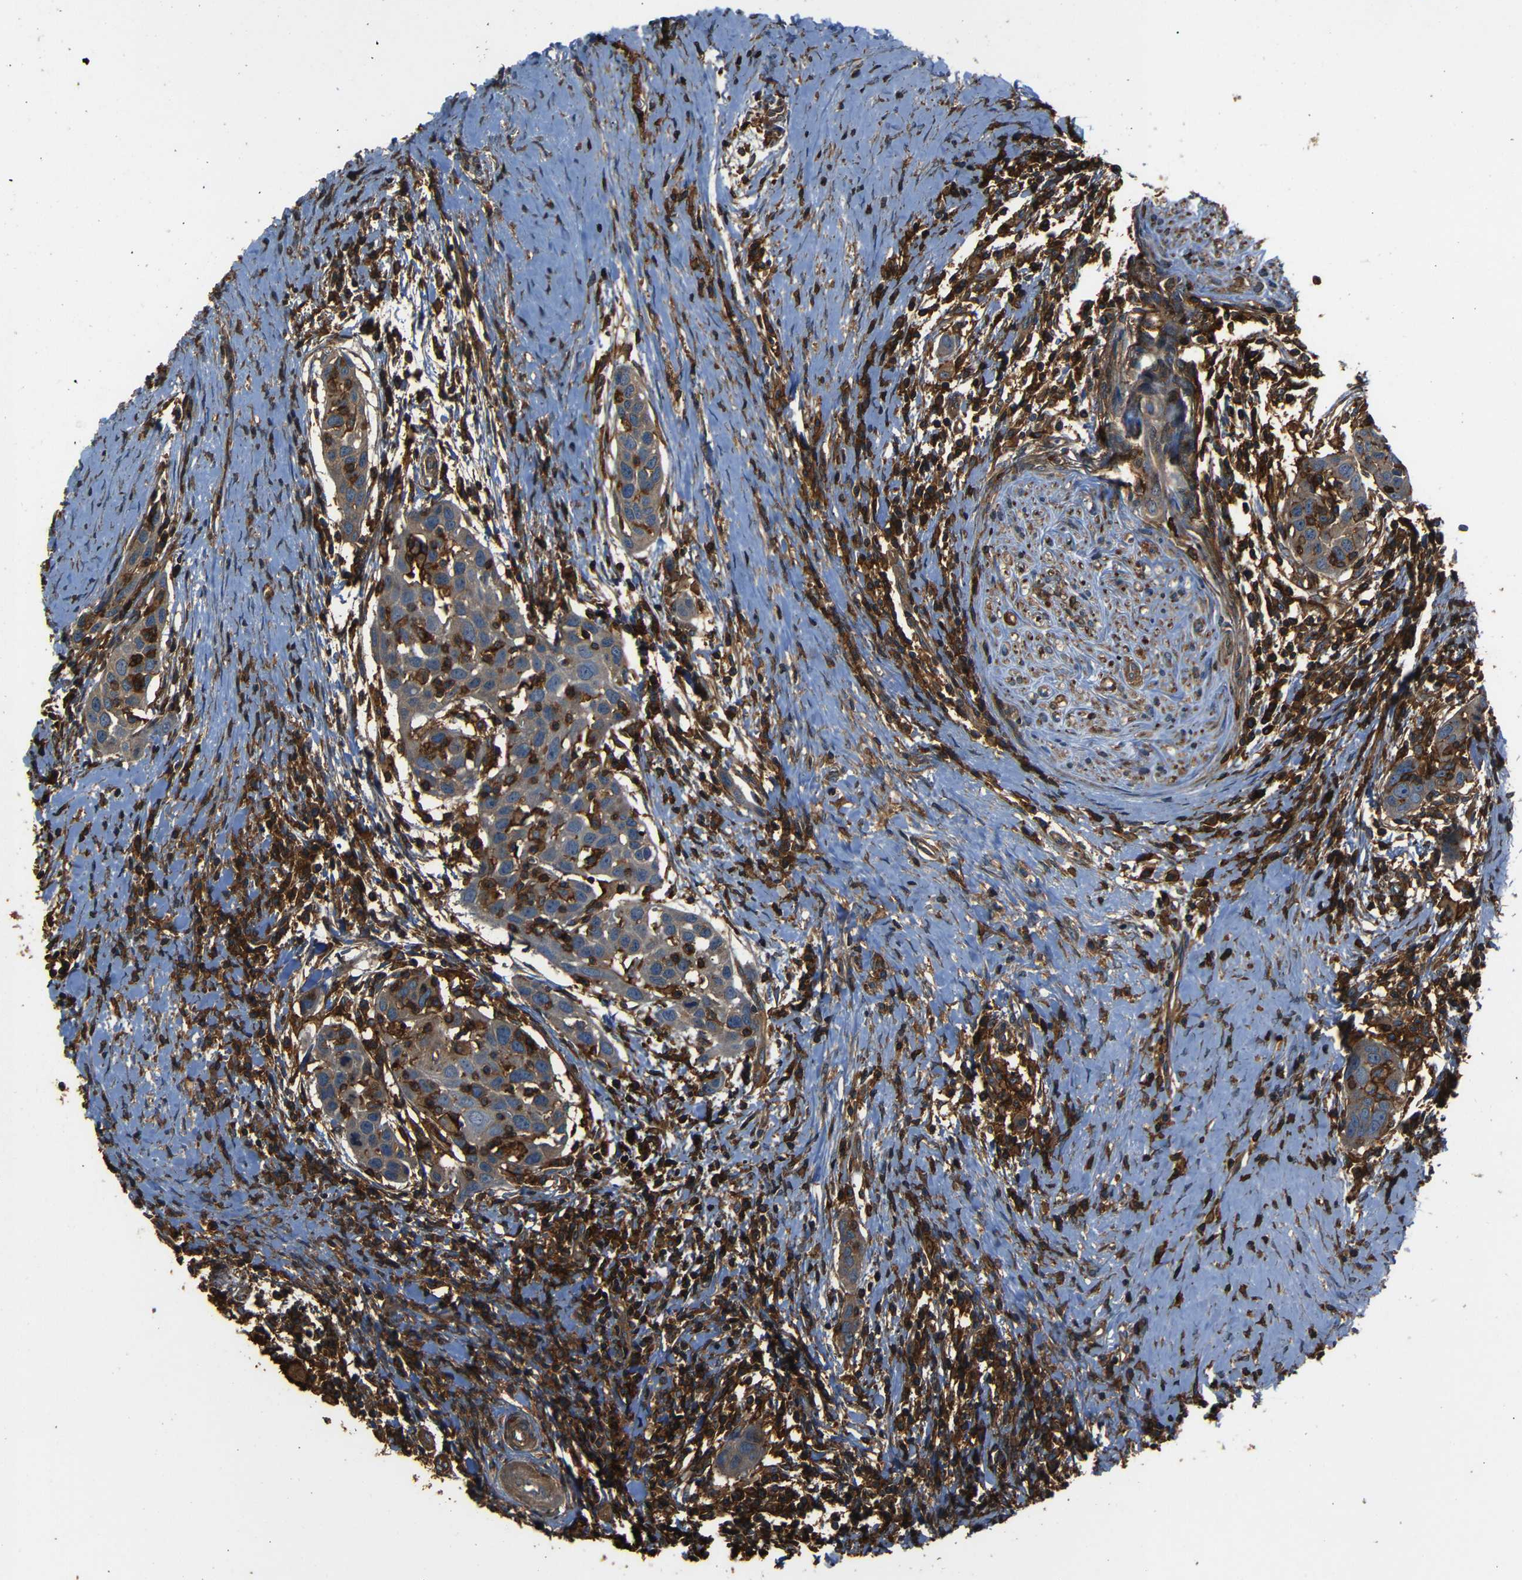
{"staining": {"intensity": "weak", "quantity": ">75%", "location": "cytoplasmic/membranous"}, "tissue": "head and neck cancer", "cell_type": "Tumor cells", "image_type": "cancer", "snomed": [{"axis": "morphology", "description": "Squamous cell carcinoma, NOS"}, {"axis": "topography", "description": "Oral tissue"}, {"axis": "topography", "description": "Head-Neck"}], "caption": "Head and neck cancer (squamous cell carcinoma) tissue exhibits weak cytoplasmic/membranous expression in about >75% of tumor cells", "gene": "ADGRE5", "patient": {"sex": "female", "age": 50}}